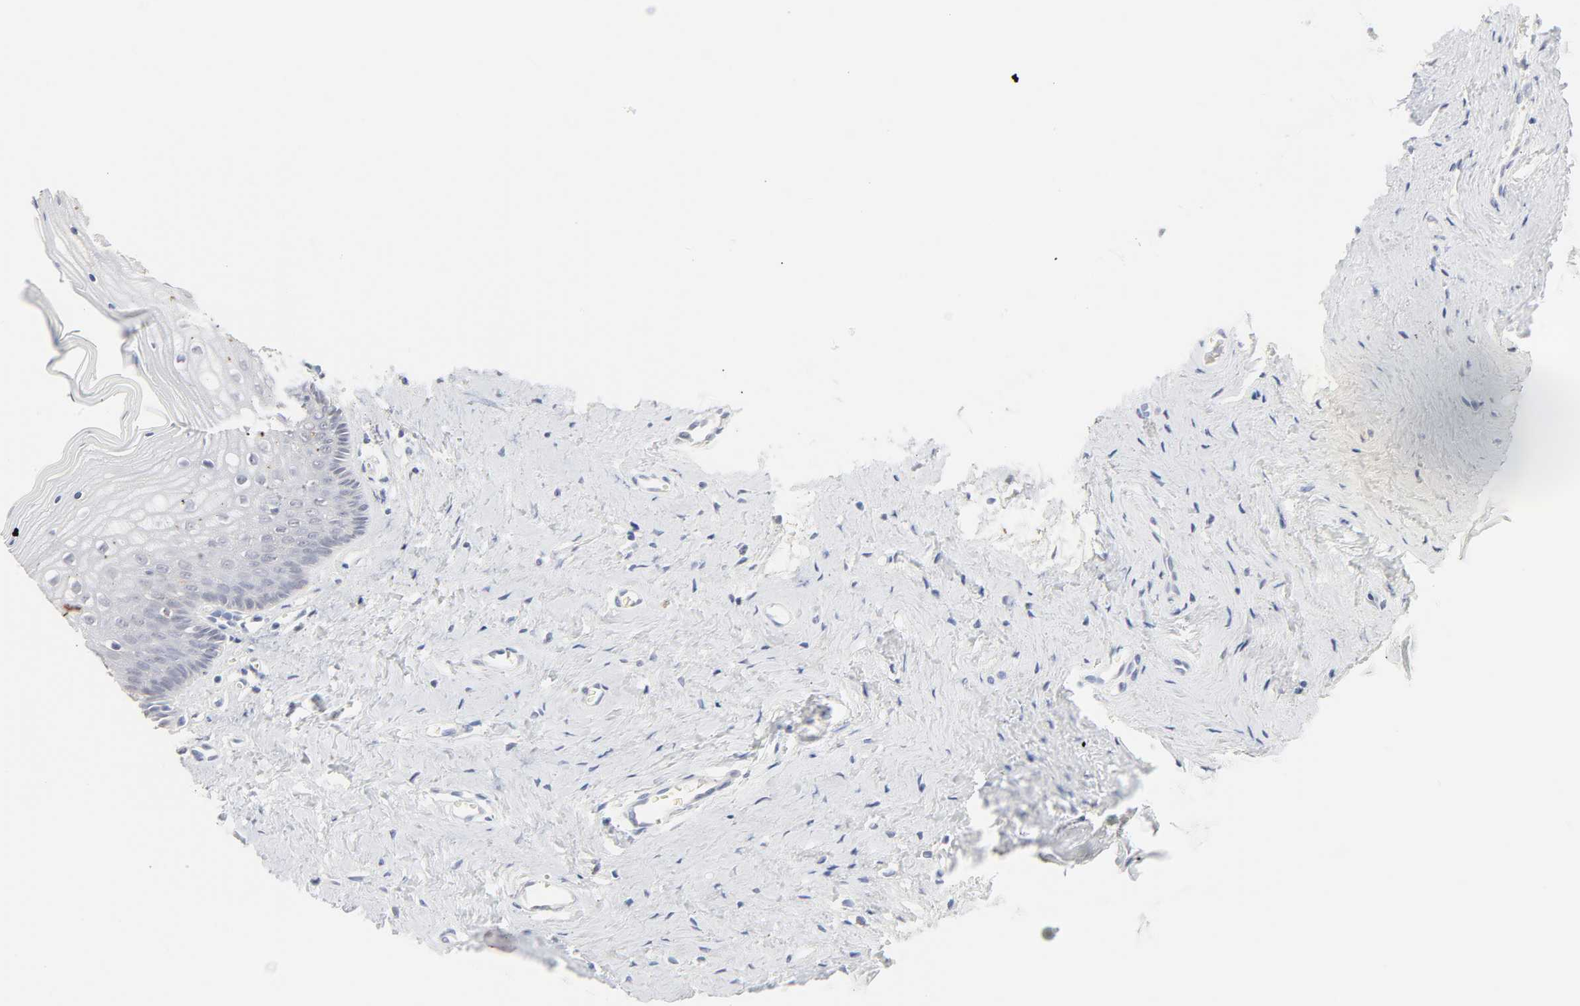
{"staining": {"intensity": "negative", "quantity": "none", "location": "none"}, "tissue": "vagina", "cell_type": "Squamous epithelial cells", "image_type": "normal", "snomed": [{"axis": "morphology", "description": "Normal tissue, NOS"}, {"axis": "topography", "description": "Vagina"}], "caption": "An immunohistochemistry (IHC) photomicrograph of benign vagina is shown. There is no staining in squamous epithelial cells of vagina. (Brightfield microscopy of DAB immunohistochemistry at high magnification).", "gene": "FCGBP", "patient": {"sex": "female", "age": 46}}